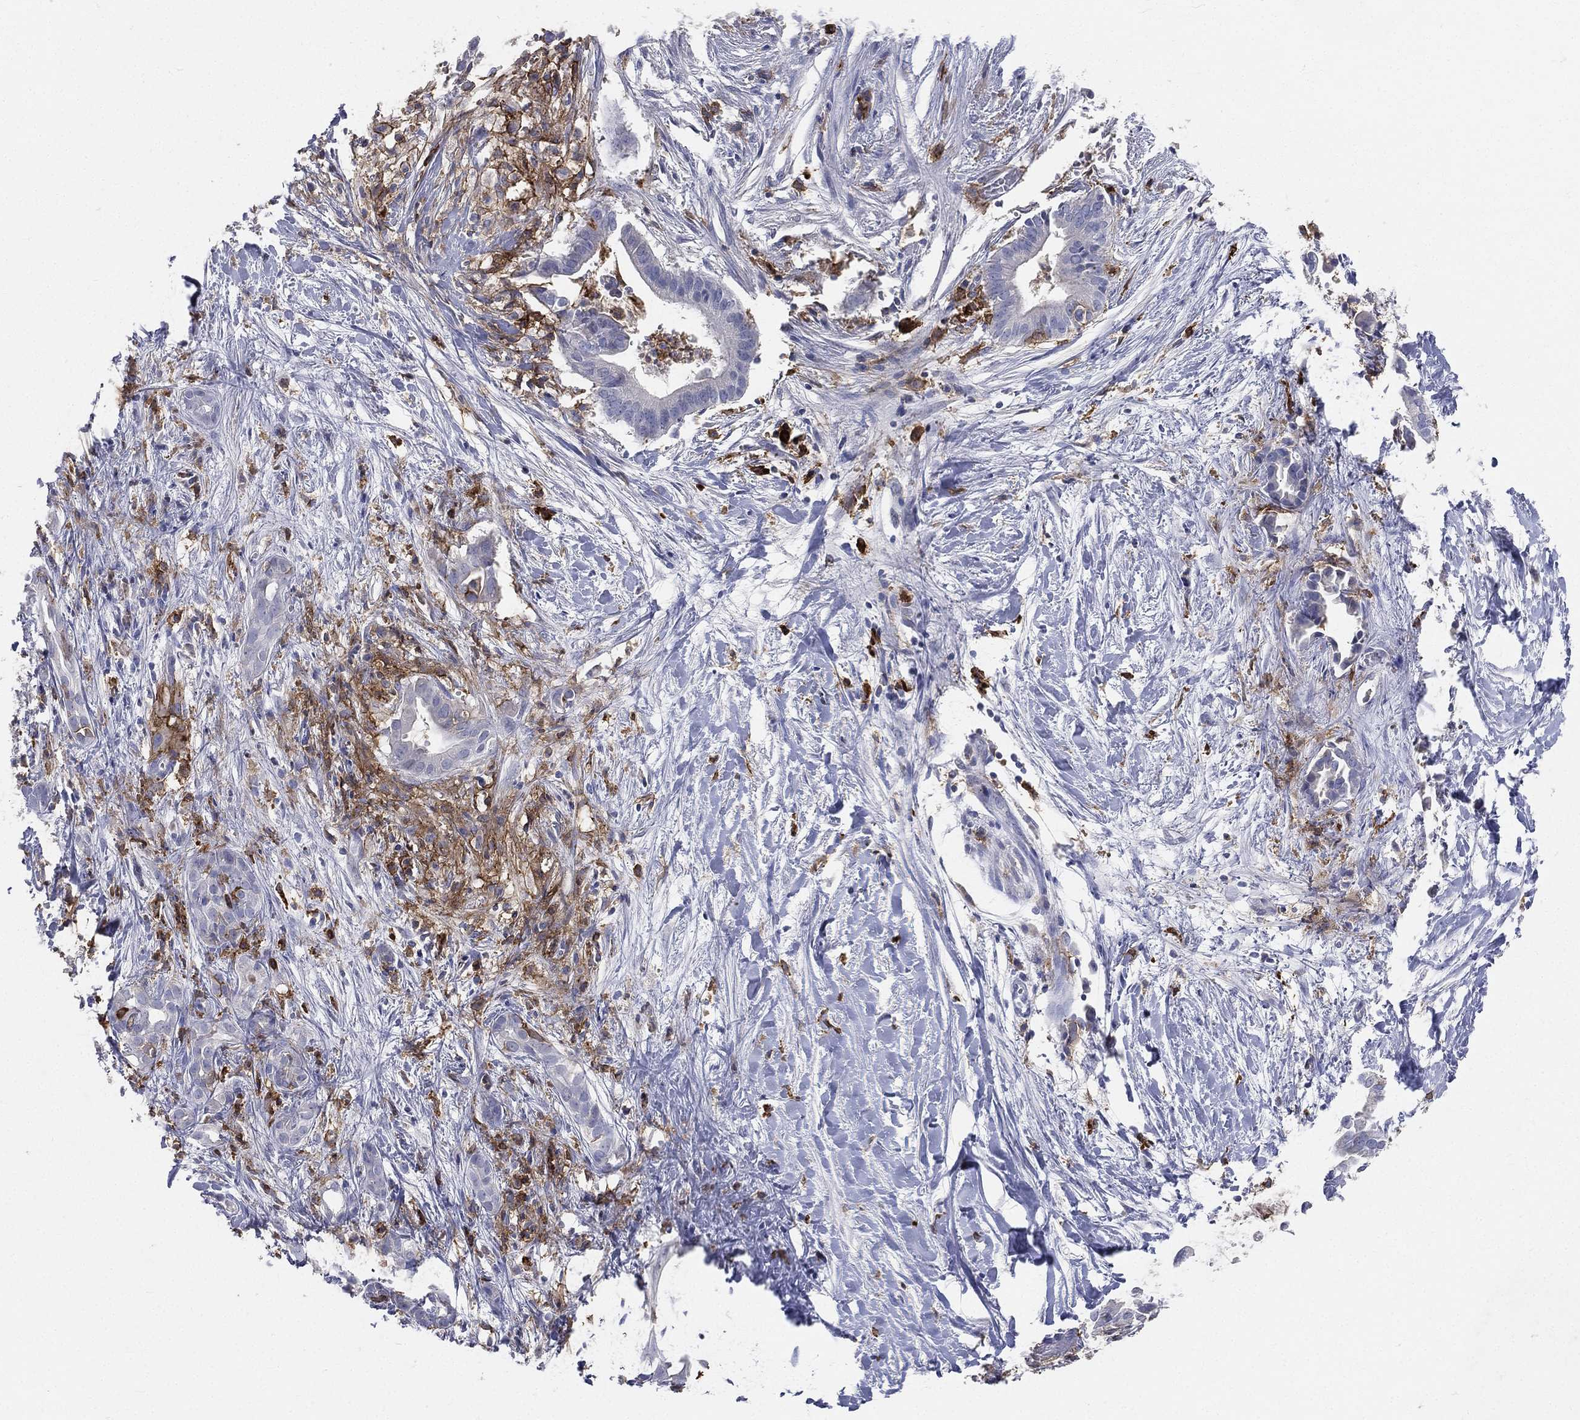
{"staining": {"intensity": "negative", "quantity": "none", "location": "none"}, "tissue": "pancreatic cancer", "cell_type": "Tumor cells", "image_type": "cancer", "snomed": [{"axis": "morphology", "description": "Adenocarcinoma, NOS"}, {"axis": "topography", "description": "Pancreas"}], "caption": "High magnification brightfield microscopy of pancreatic adenocarcinoma stained with DAB (3,3'-diaminobenzidine) (brown) and counterstained with hematoxylin (blue): tumor cells show no significant positivity.", "gene": "CD33", "patient": {"sex": "male", "age": 61}}